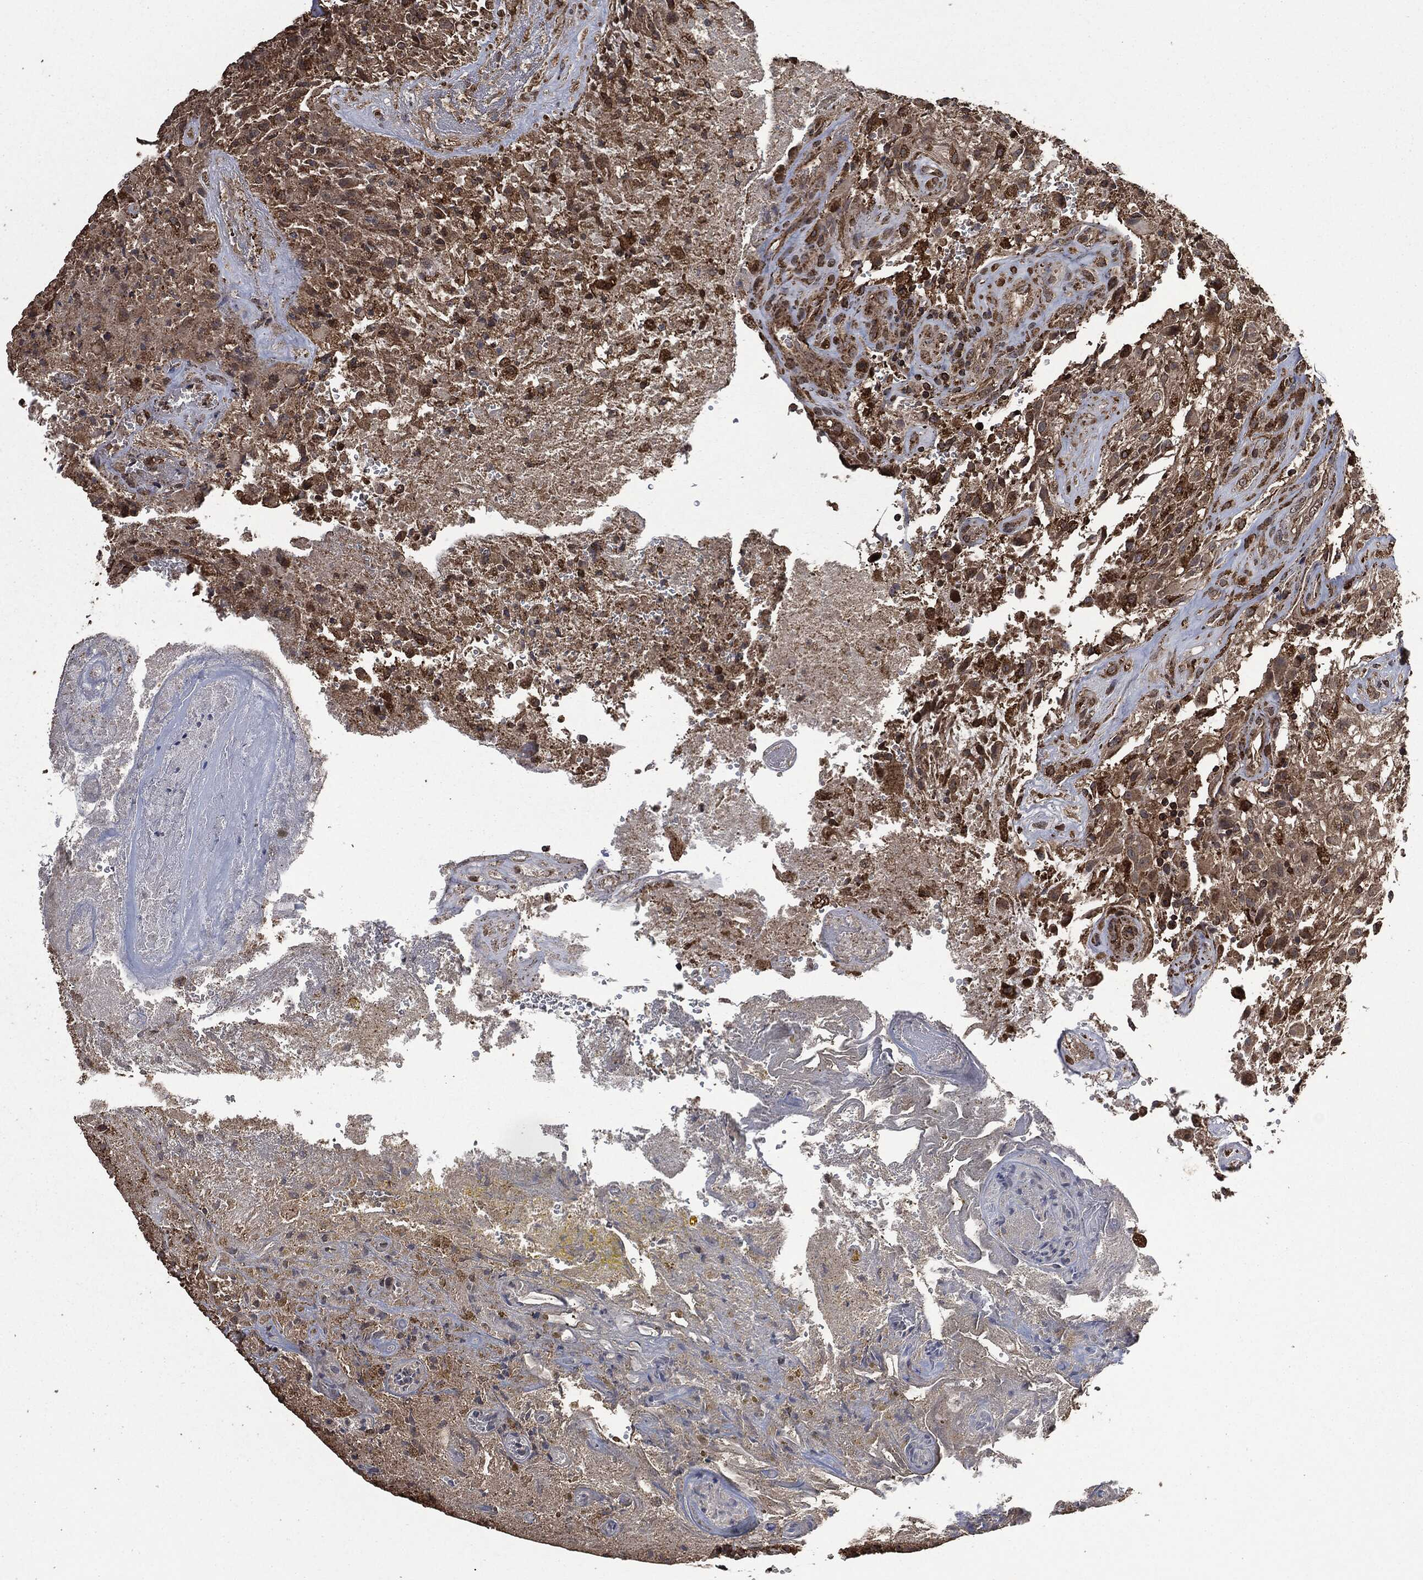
{"staining": {"intensity": "strong", "quantity": ">75%", "location": "cytoplasmic/membranous"}, "tissue": "glioma", "cell_type": "Tumor cells", "image_type": "cancer", "snomed": [{"axis": "morphology", "description": "Glioma, malignant, High grade"}, {"axis": "topography", "description": "Brain"}], "caption": "Human malignant glioma (high-grade) stained for a protein (brown) exhibits strong cytoplasmic/membranous positive positivity in approximately >75% of tumor cells.", "gene": "LIG3", "patient": {"sex": "male", "age": 56}}